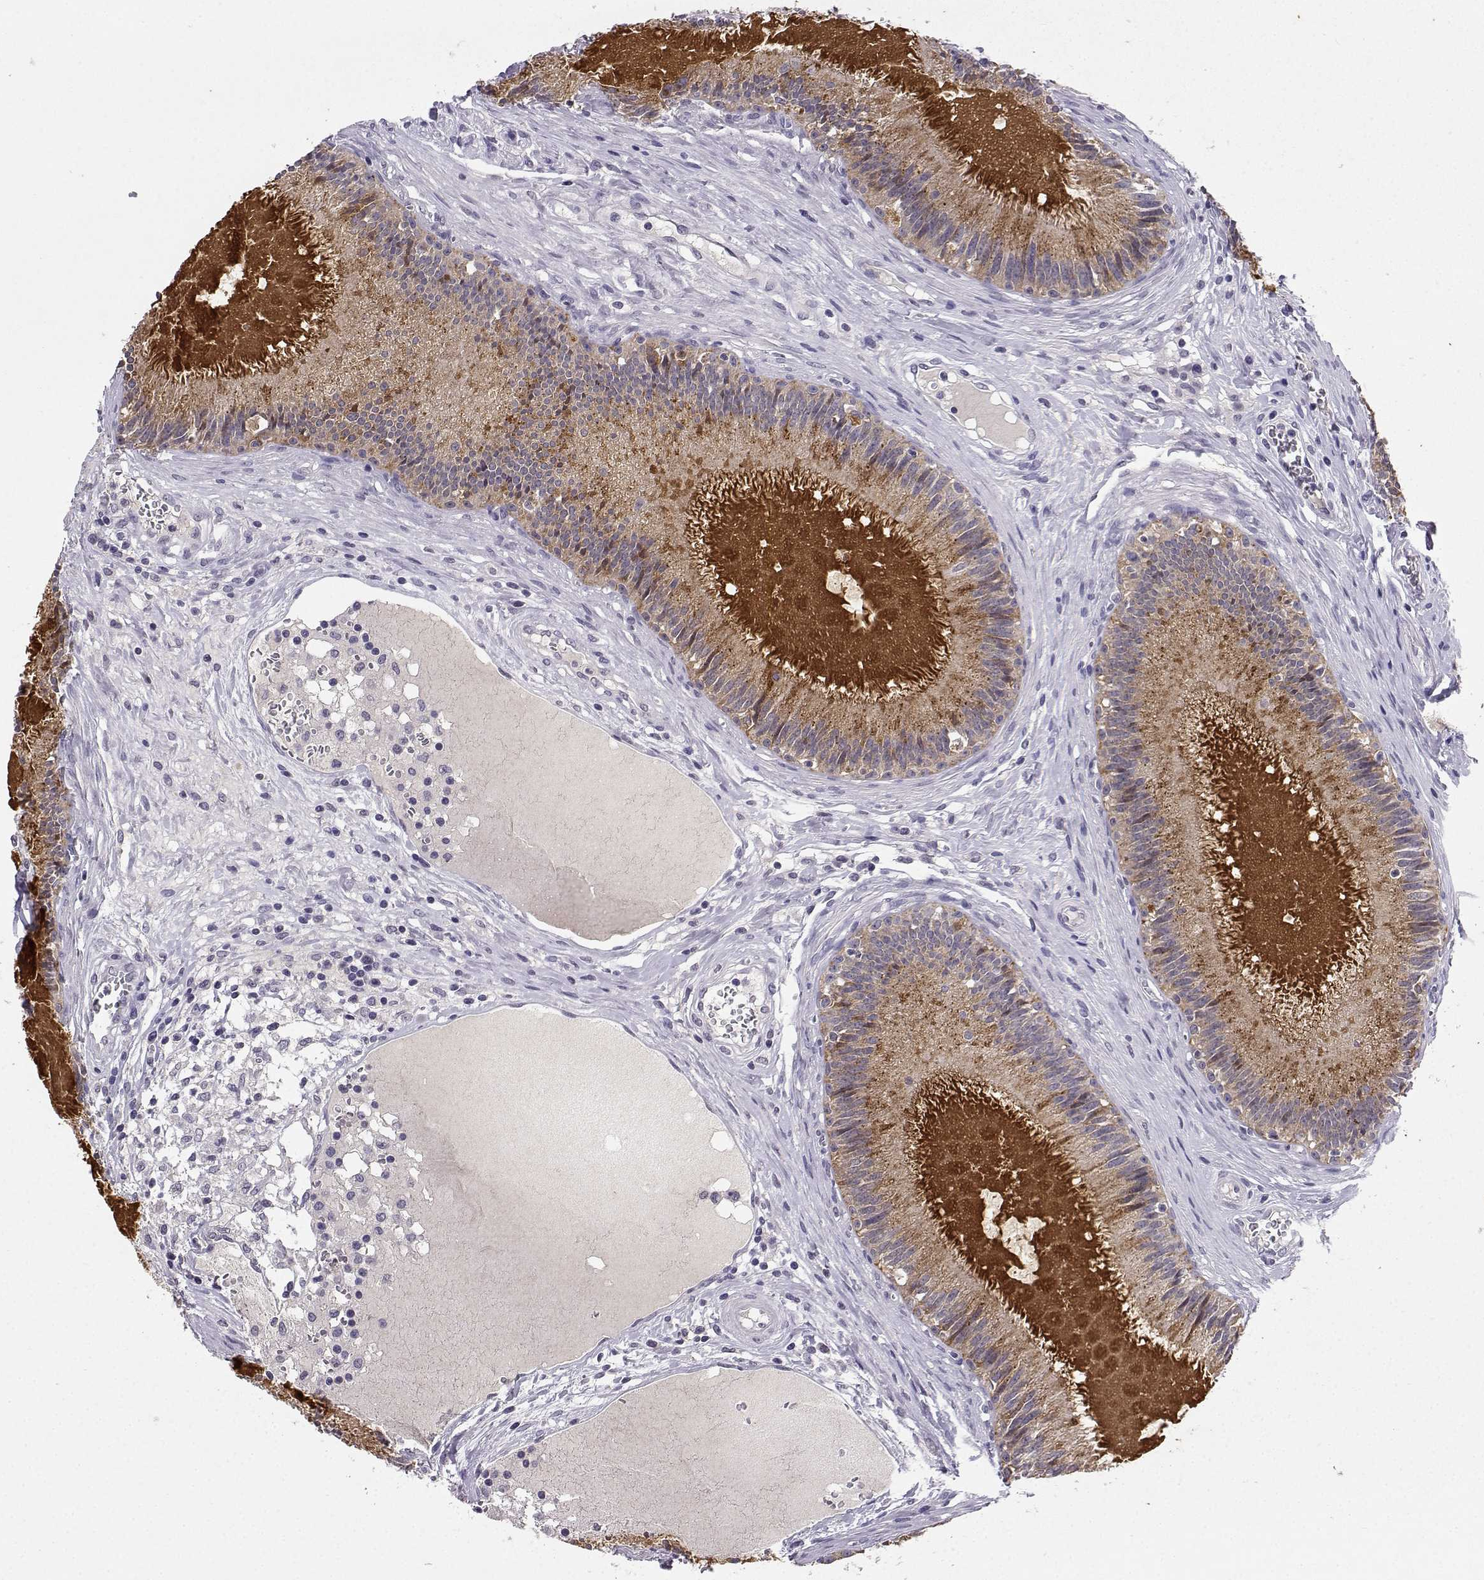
{"staining": {"intensity": "strong", "quantity": "25%-75%", "location": "cytoplasmic/membranous"}, "tissue": "epididymis", "cell_type": "Glandular cells", "image_type": "normal", "snomed": [{"axis": "morphology", "description": "Normal tissue, NOS"}, {"axis": "topography", "description": "Epididymis"}], "caption": "A high-resolution histopathology image shows immunohistochemistry staining of normal epididymis, which shows strong cytoplasmic/membranous positivity in about 25%-75% of glandular cells. (Brightfield microscopy of DAB IHC at high magnification).", "gene": "SPAG11A", "patient": {"sex": "male", "age": 27}}